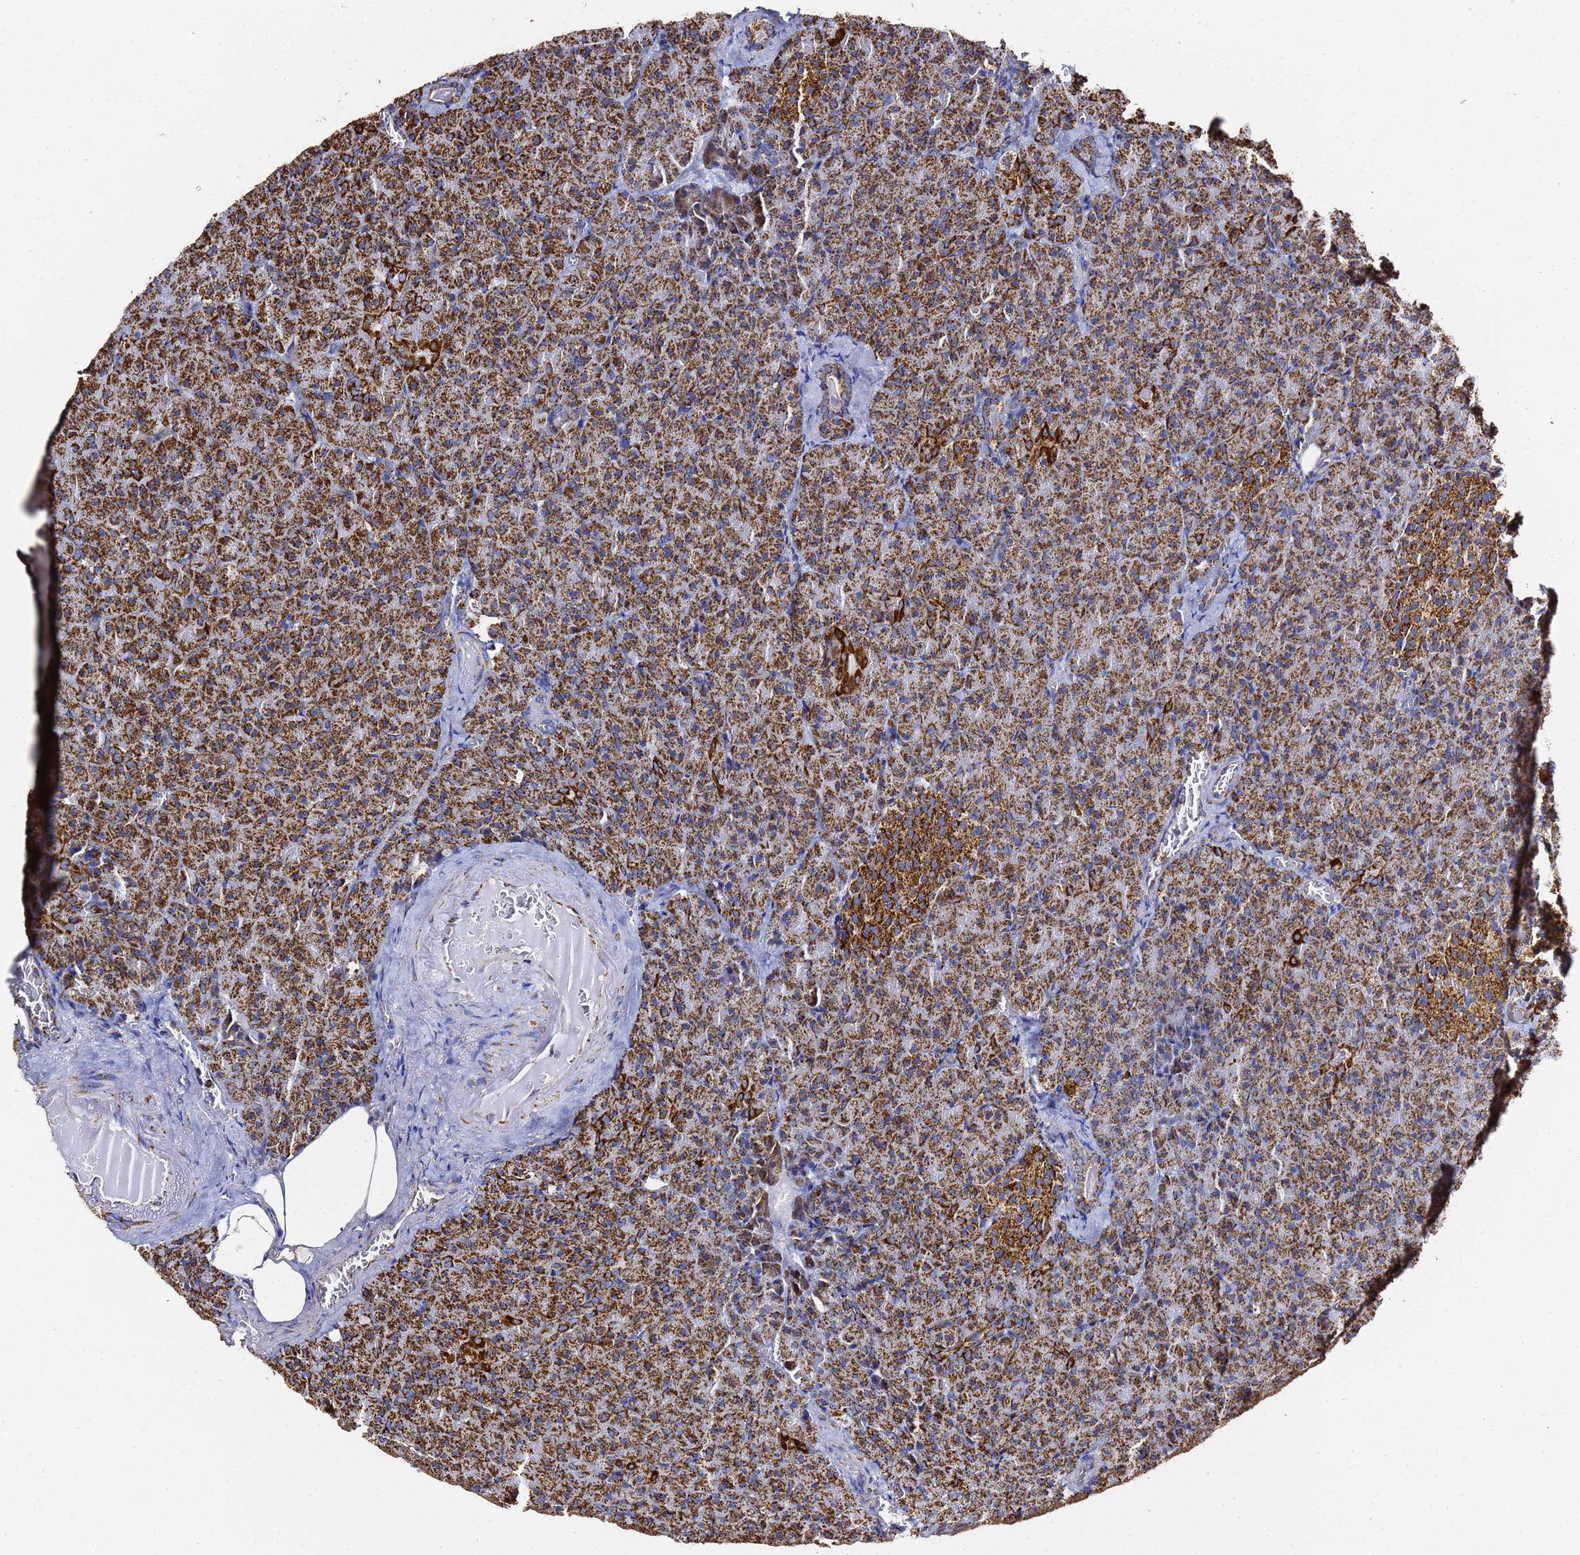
{"staining": {"intensity": "strong", "quantity": ">75%", "location": "cytoplasmic/membranous"}, "tissue": "pancreas", "cell_type": "Exocrine glandular cells", "image_type": "normal", "snomed": [{"axis": "morphology", "description": "Normal tissue, NOS"}, {"axis": "topography", "description": "Pancreas"}], "caption": "This image displays IHC staining of benign pancreas, with high strong cytoplasmic/membranous staining in about >75% of exocrine glandular cells.", "gene": "PHB2", "patient": {"sex": "female", "age": 74}}